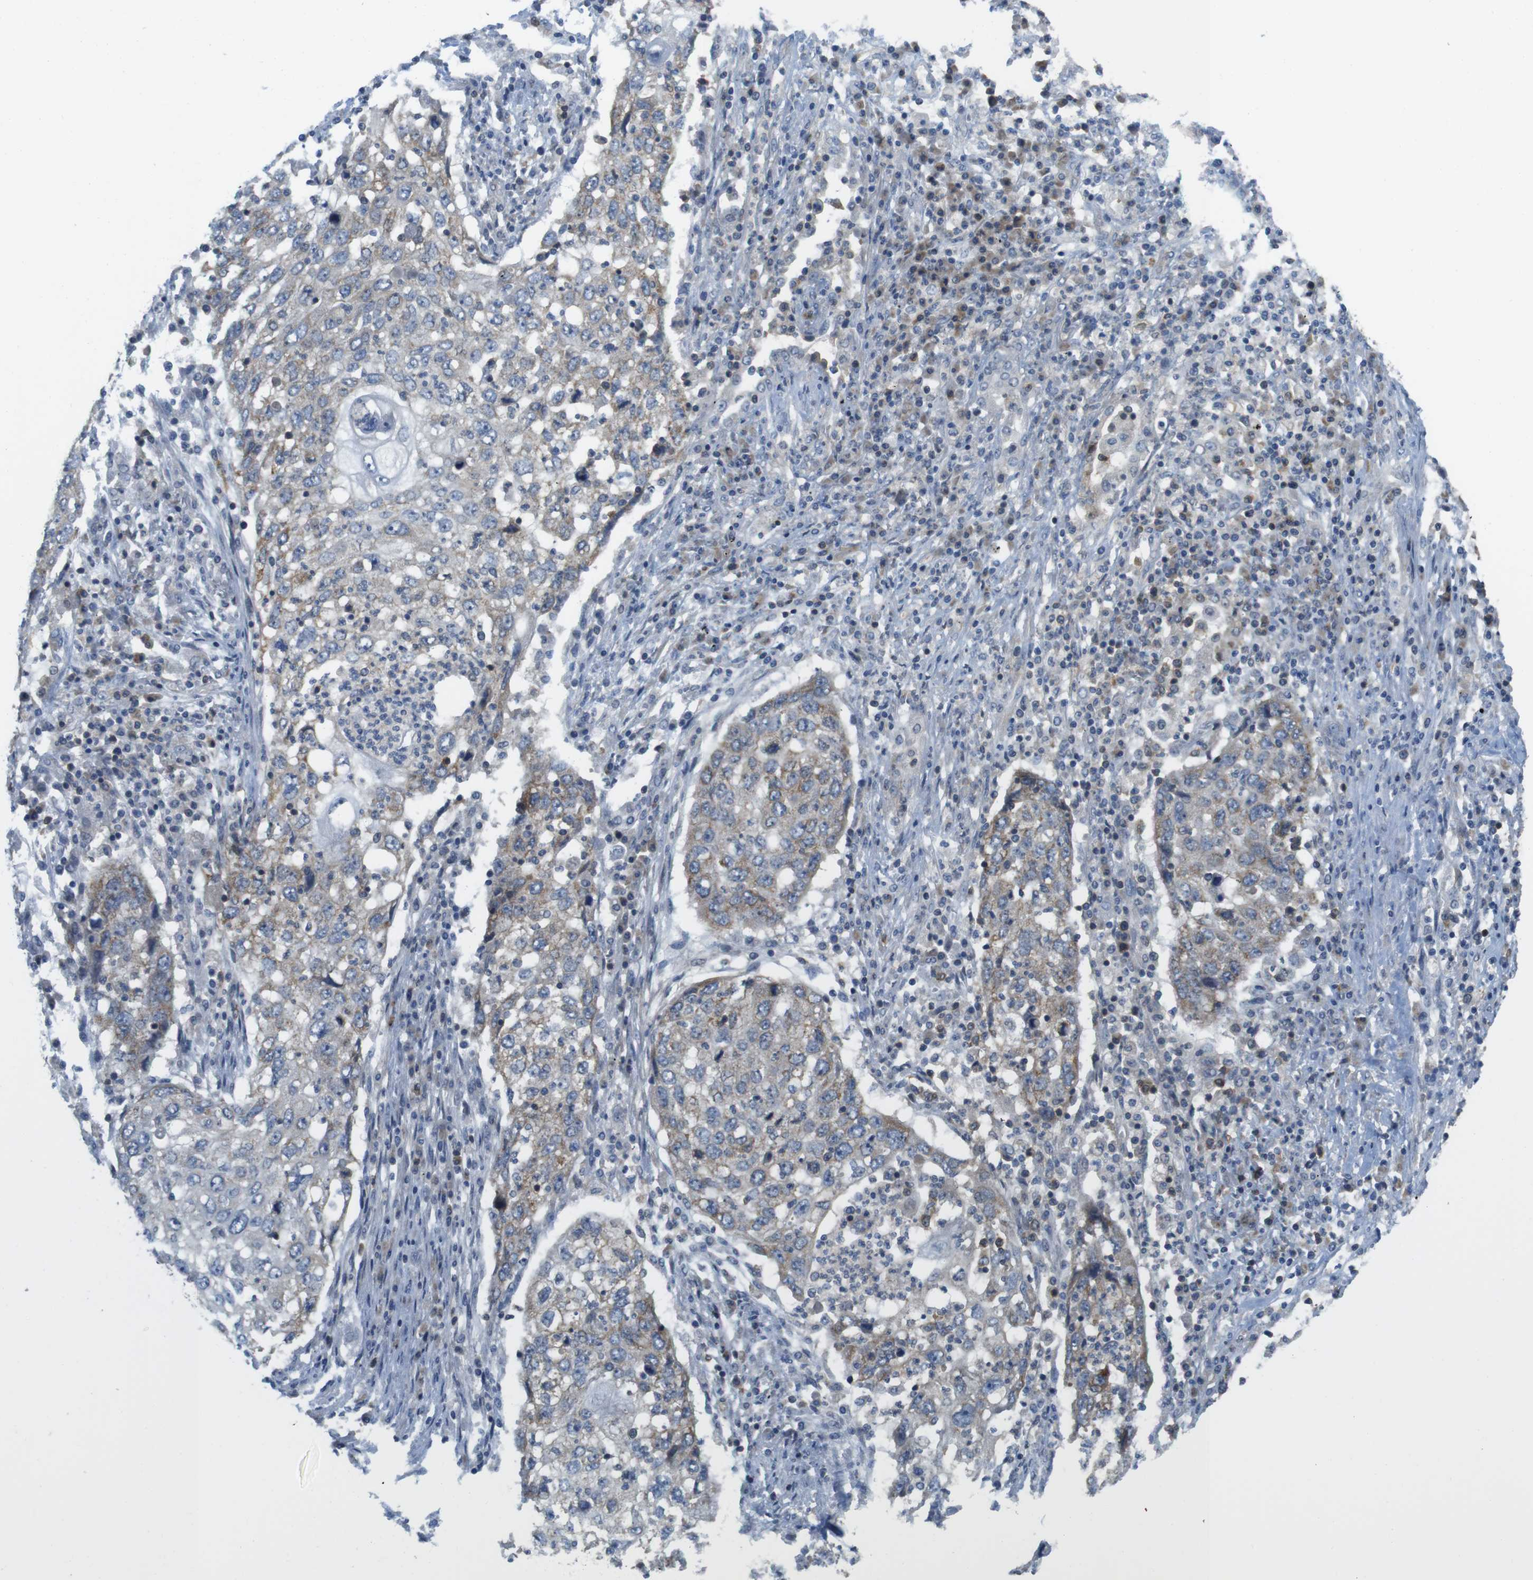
{"staining": {"intensity": "moderate", "quantity": "25%-75%", "location": "cytoplasmic/membranous"}, "tissue": "lung cancer", "cell_type": "Tumor cells", "image_type": "cancer", "snomed": [{"axis": "morphology", "description": "Squamous cell carcinoma, NOS"}, {"axis": "topography", "description": "Lung"}], "caption": "This histopathology image exhibits immunohistochemistry (IHC) staining of human lung cancer, with medium moderate cytoplasmic/membranous expression in about 25%-75% of tumor cells.", "gene": "MTHFD1", "patient": {"sex": "female", "age": 63}}